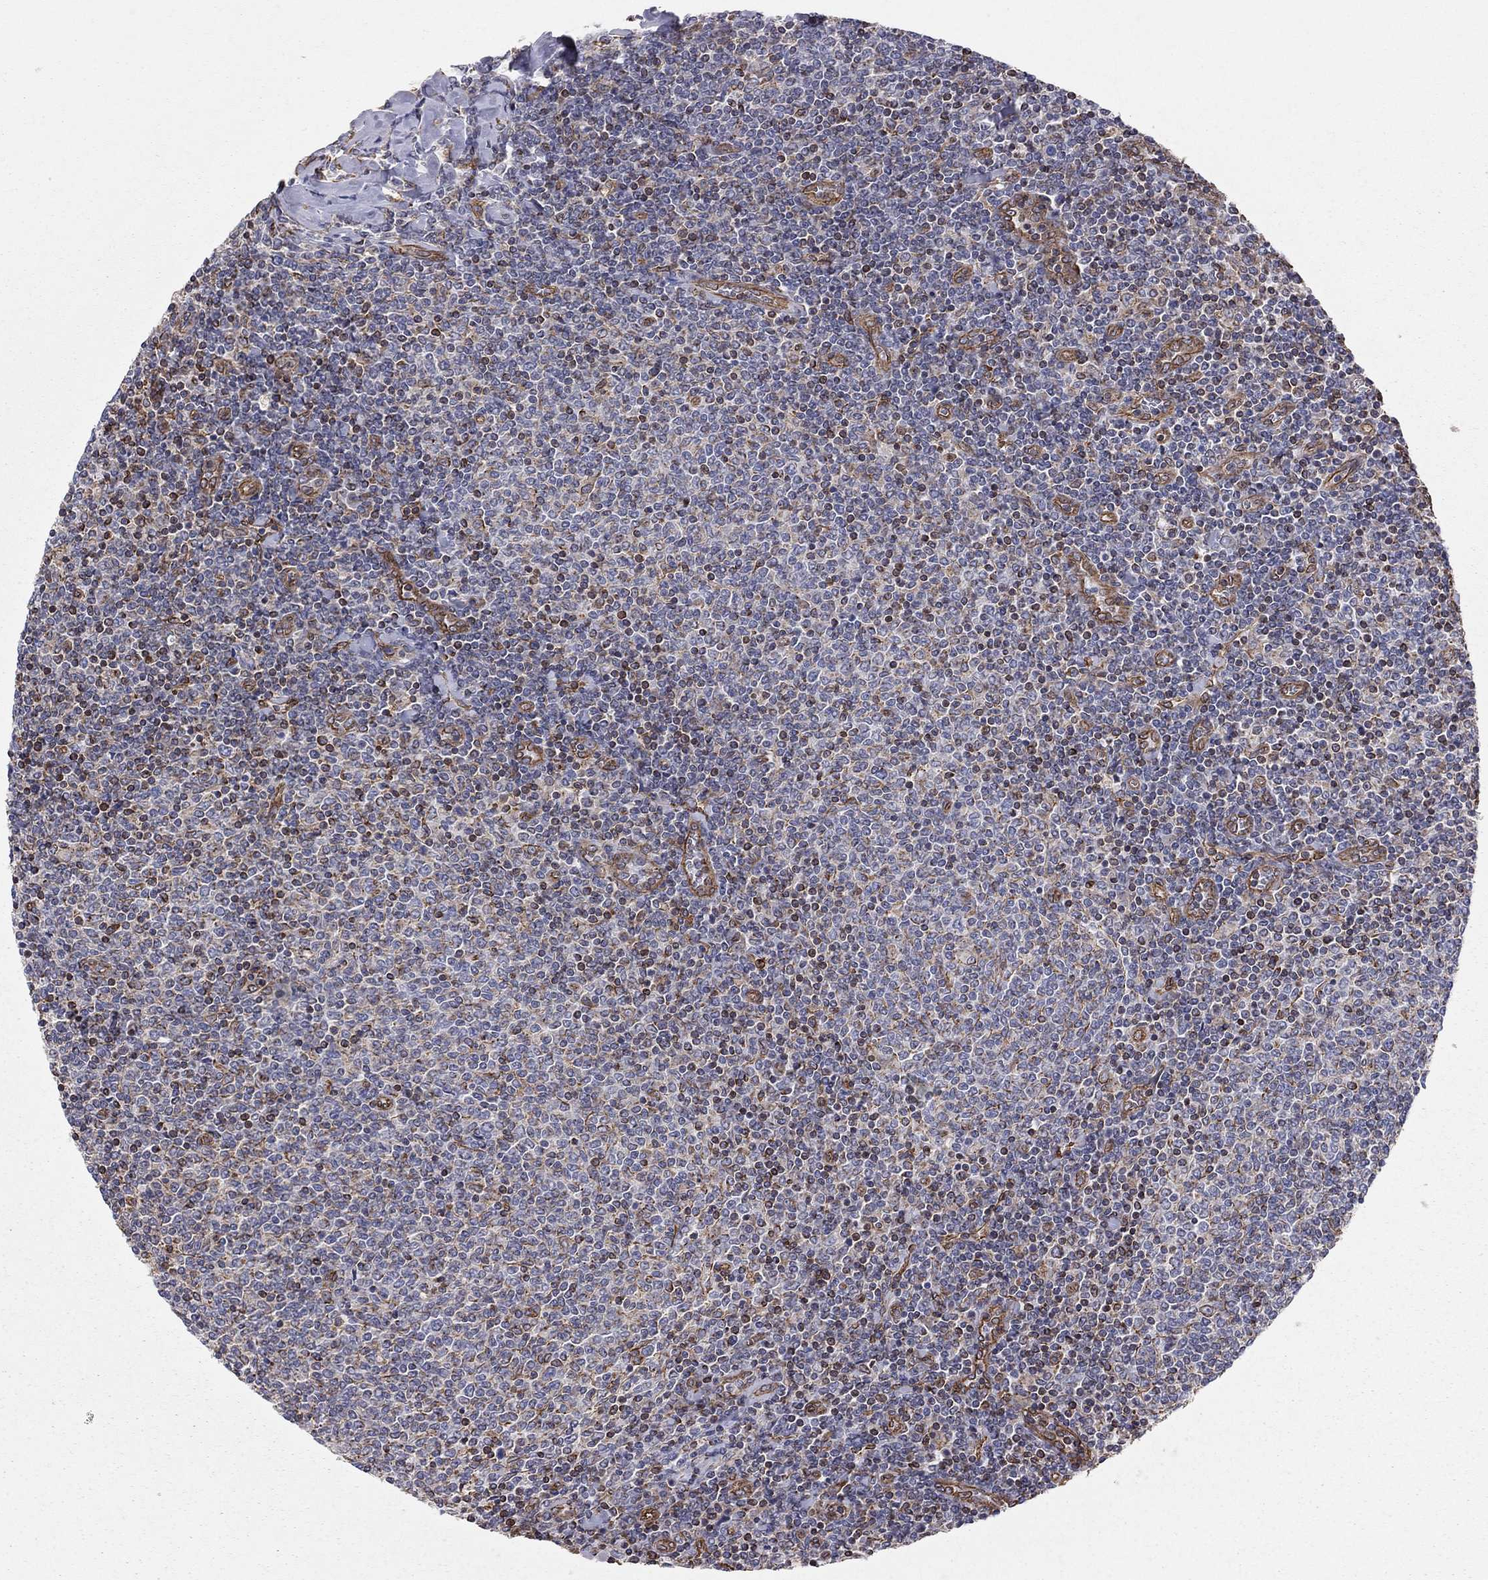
{"staining": {"intensity": "negative", "quantity": "none", "location": "none"}, "tissue": "lymphoma", "cell_type": "Tumor cells", "image_type": "cancer", "snomed": [{"axis": "morphology", "description": "Malignant lymphoma, non-Hodgkin's type, Low grade"}, {"axis": "topography", "description": "Lymph node"}], "caption": "Tumor cells are negative for brown protein staining in low-grade malignant lymphoma, non-Hodgkin's type.", "gene": "BICDL2", "patient": {"sex": "male", "age": 52}}